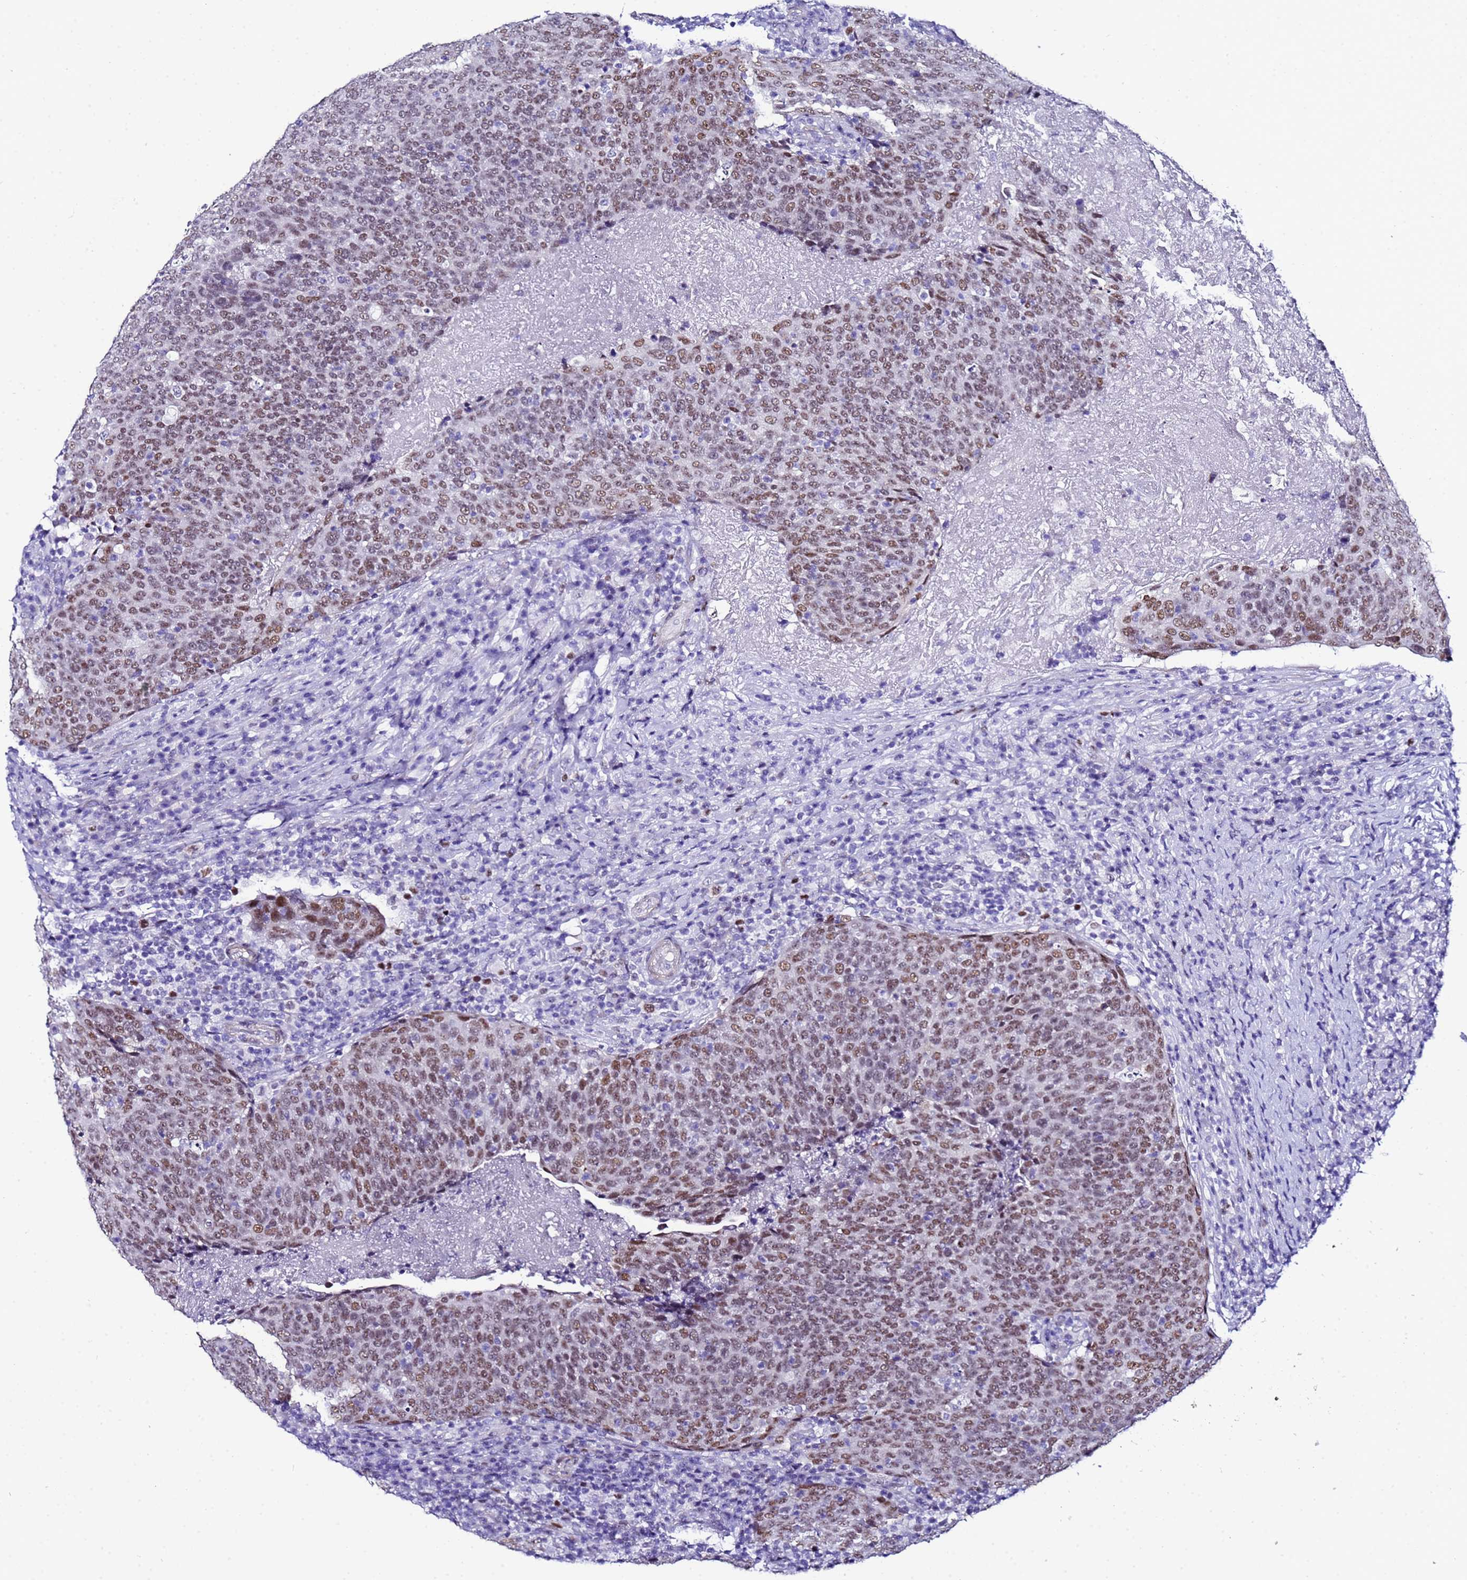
{"staining": {"intensity": "moderate", "quantity": ">75%", "location": "nuclear"}, "tissue": "head and neck cancer", "cell_type": "Tumor cells", "image_type": "cancer", "snomed": [{"axis": "morphology", "description": "Squamous cell carcinoma, NOS"}, {"axis": "morphology", "description": "Squamous cell carcinoma, metastatic, NOS"}, {"axis": "topography", "description": "Lymph node"}, {"axis": "topography", "description": "Head-Neck"}], "caption": "Head and neck squamous cell carcinoma stained with a brown dye shows moderate nuclear positive staining in approximately >75% of tumor cells.", "gene": "BCL7A", "patient": {"sex": "male", "age": 62}}